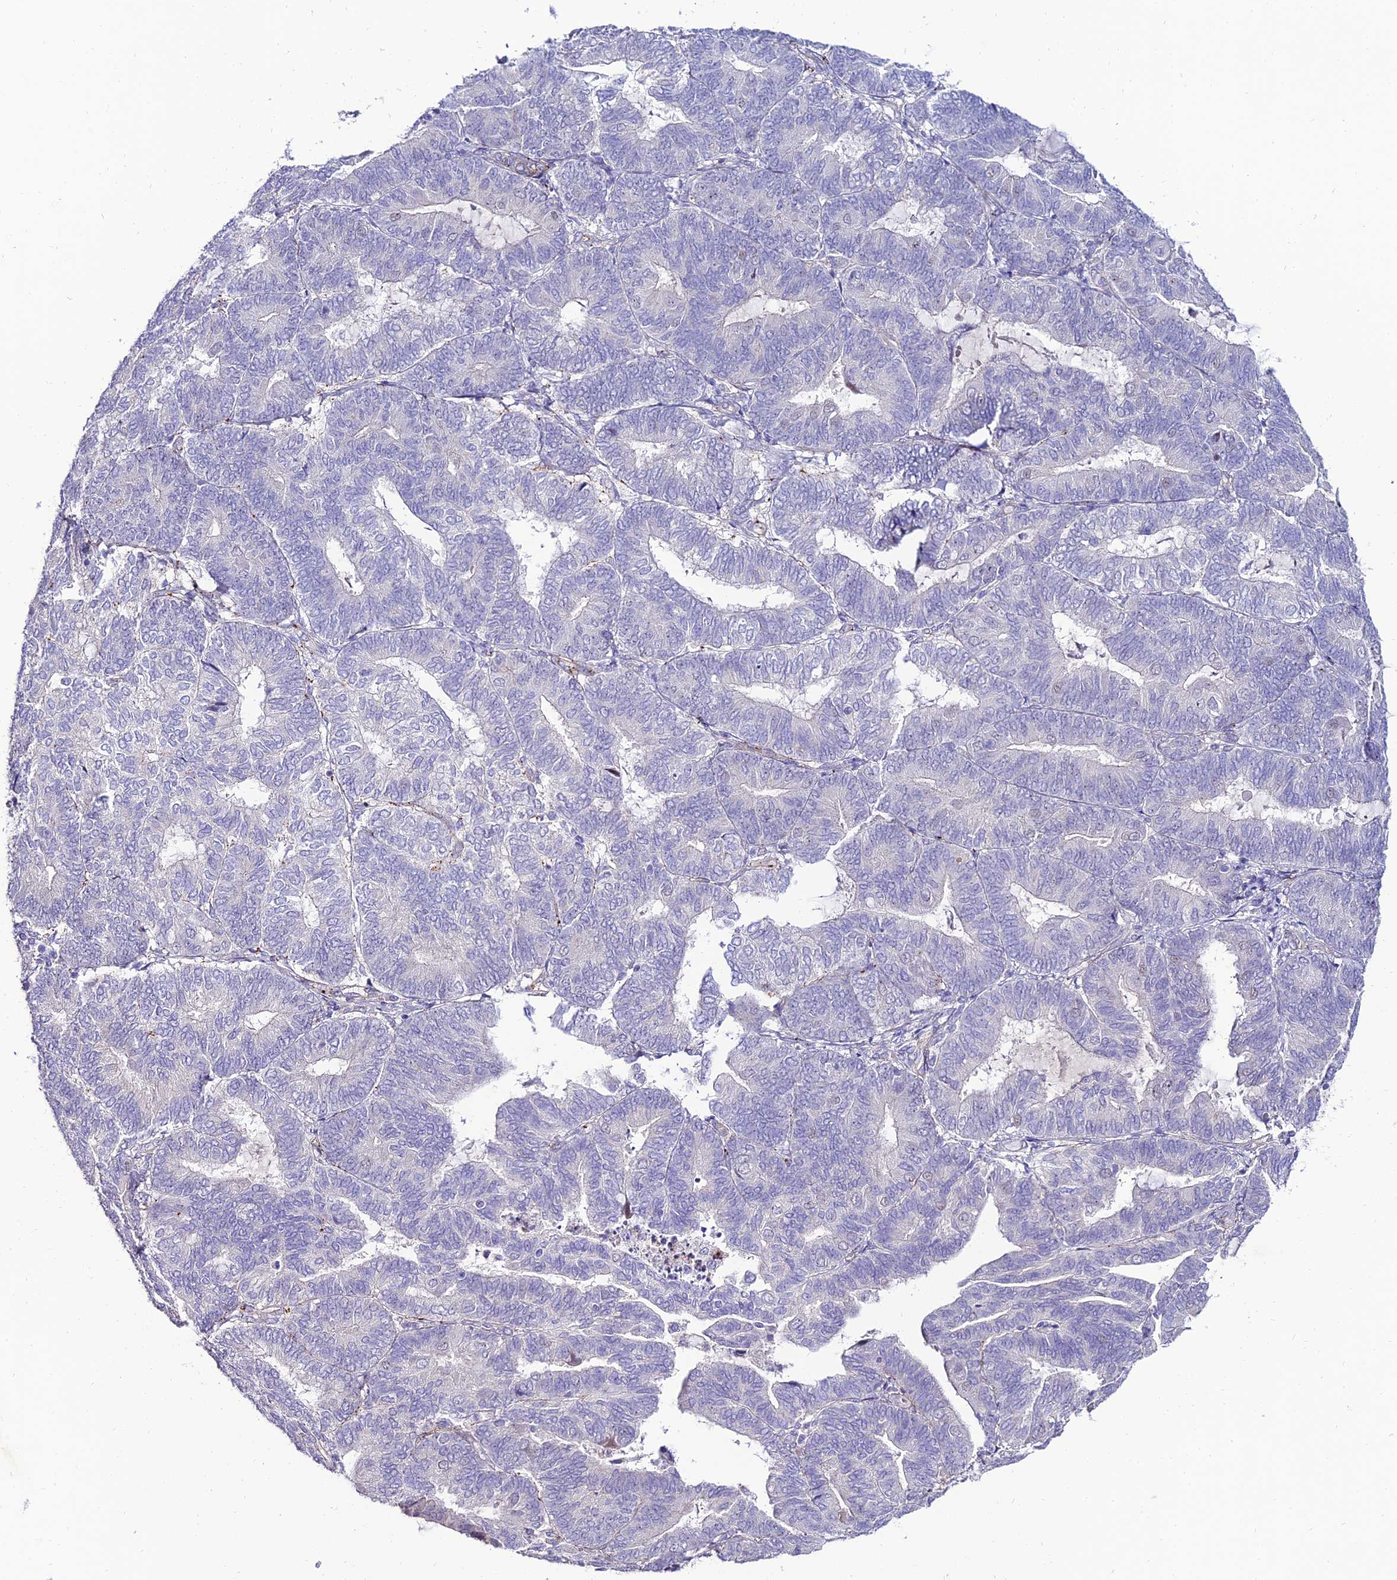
{"staining": {"intensity": "negative", "quantity": "none", "location": "none"}, "tissue": "endometrial cancer", "cell_type": "Tumor cells", "image_type": "cancer", "snomed": [{"axis": "morphology", "description": "Adenocarcinoma, NOS"}, {"axis": "topography", "description": "Endometrium"}], "caption": "Photomicrograph shows no significant protein staining in tumor cells of endometrial cancer (adenocarcinoma).", "gene": "ALDH3B2", "patient": {"sex": "female", "age": 81}}